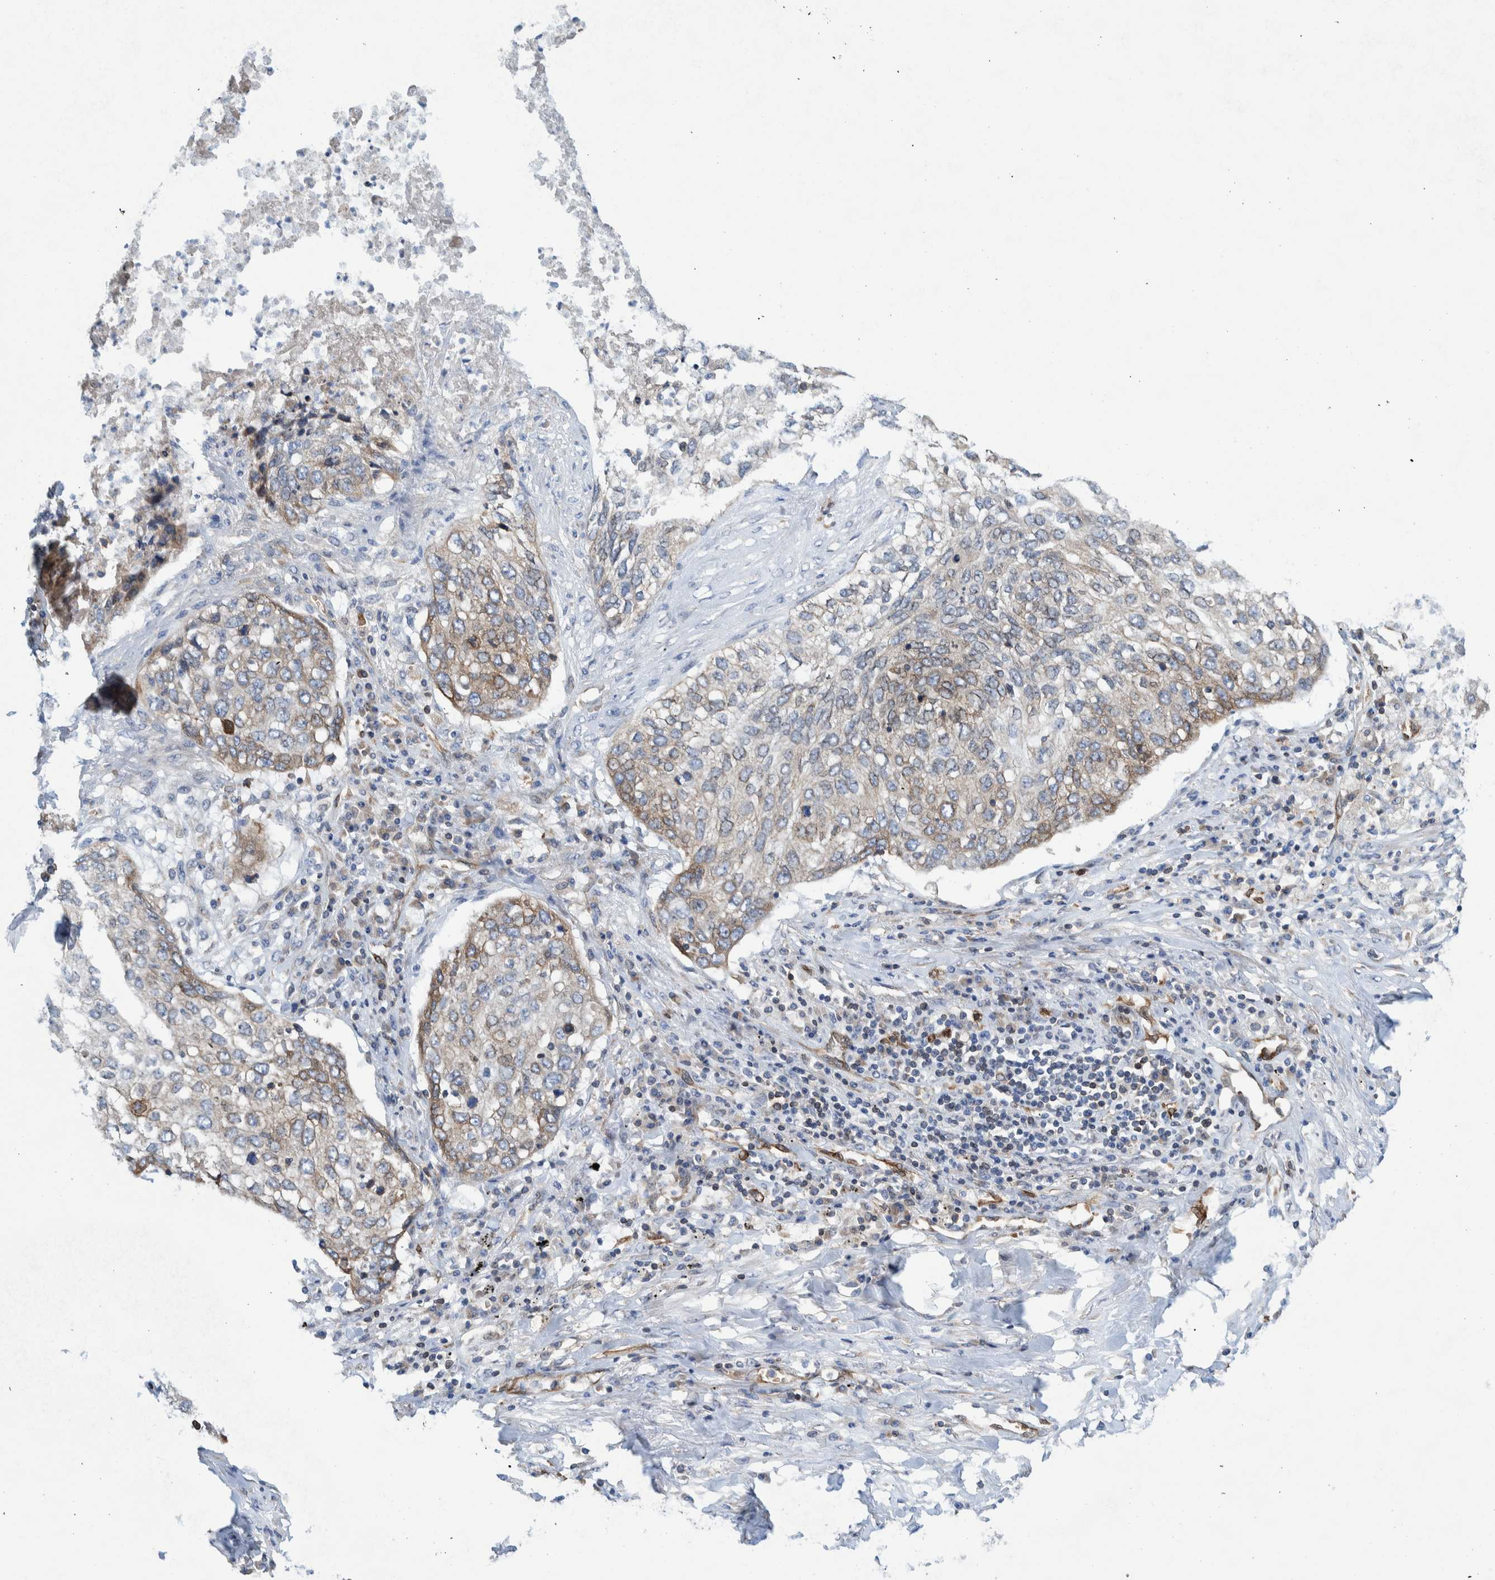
{"staining": {"intensity": "moderate", "quantity": "<25%", "location": "cytoplasmic/membranous"}, "tissue": "lung cancer", "cell_type": "Tumor cells", "image_type": "cancer", "snomed": [{"axis": "morphology", "description": "Squamous cell carcinoma, NOS"}, {"axis": "topography", "description": "Lung"}], "caption": "Squamous cell carcinoma (lung) tissue shows moderate cytoplasmic/membranous positivity in approximately <25% of tumor cells", "gene": "THEM6", "patient": {"sex": "female", "age": 63}}